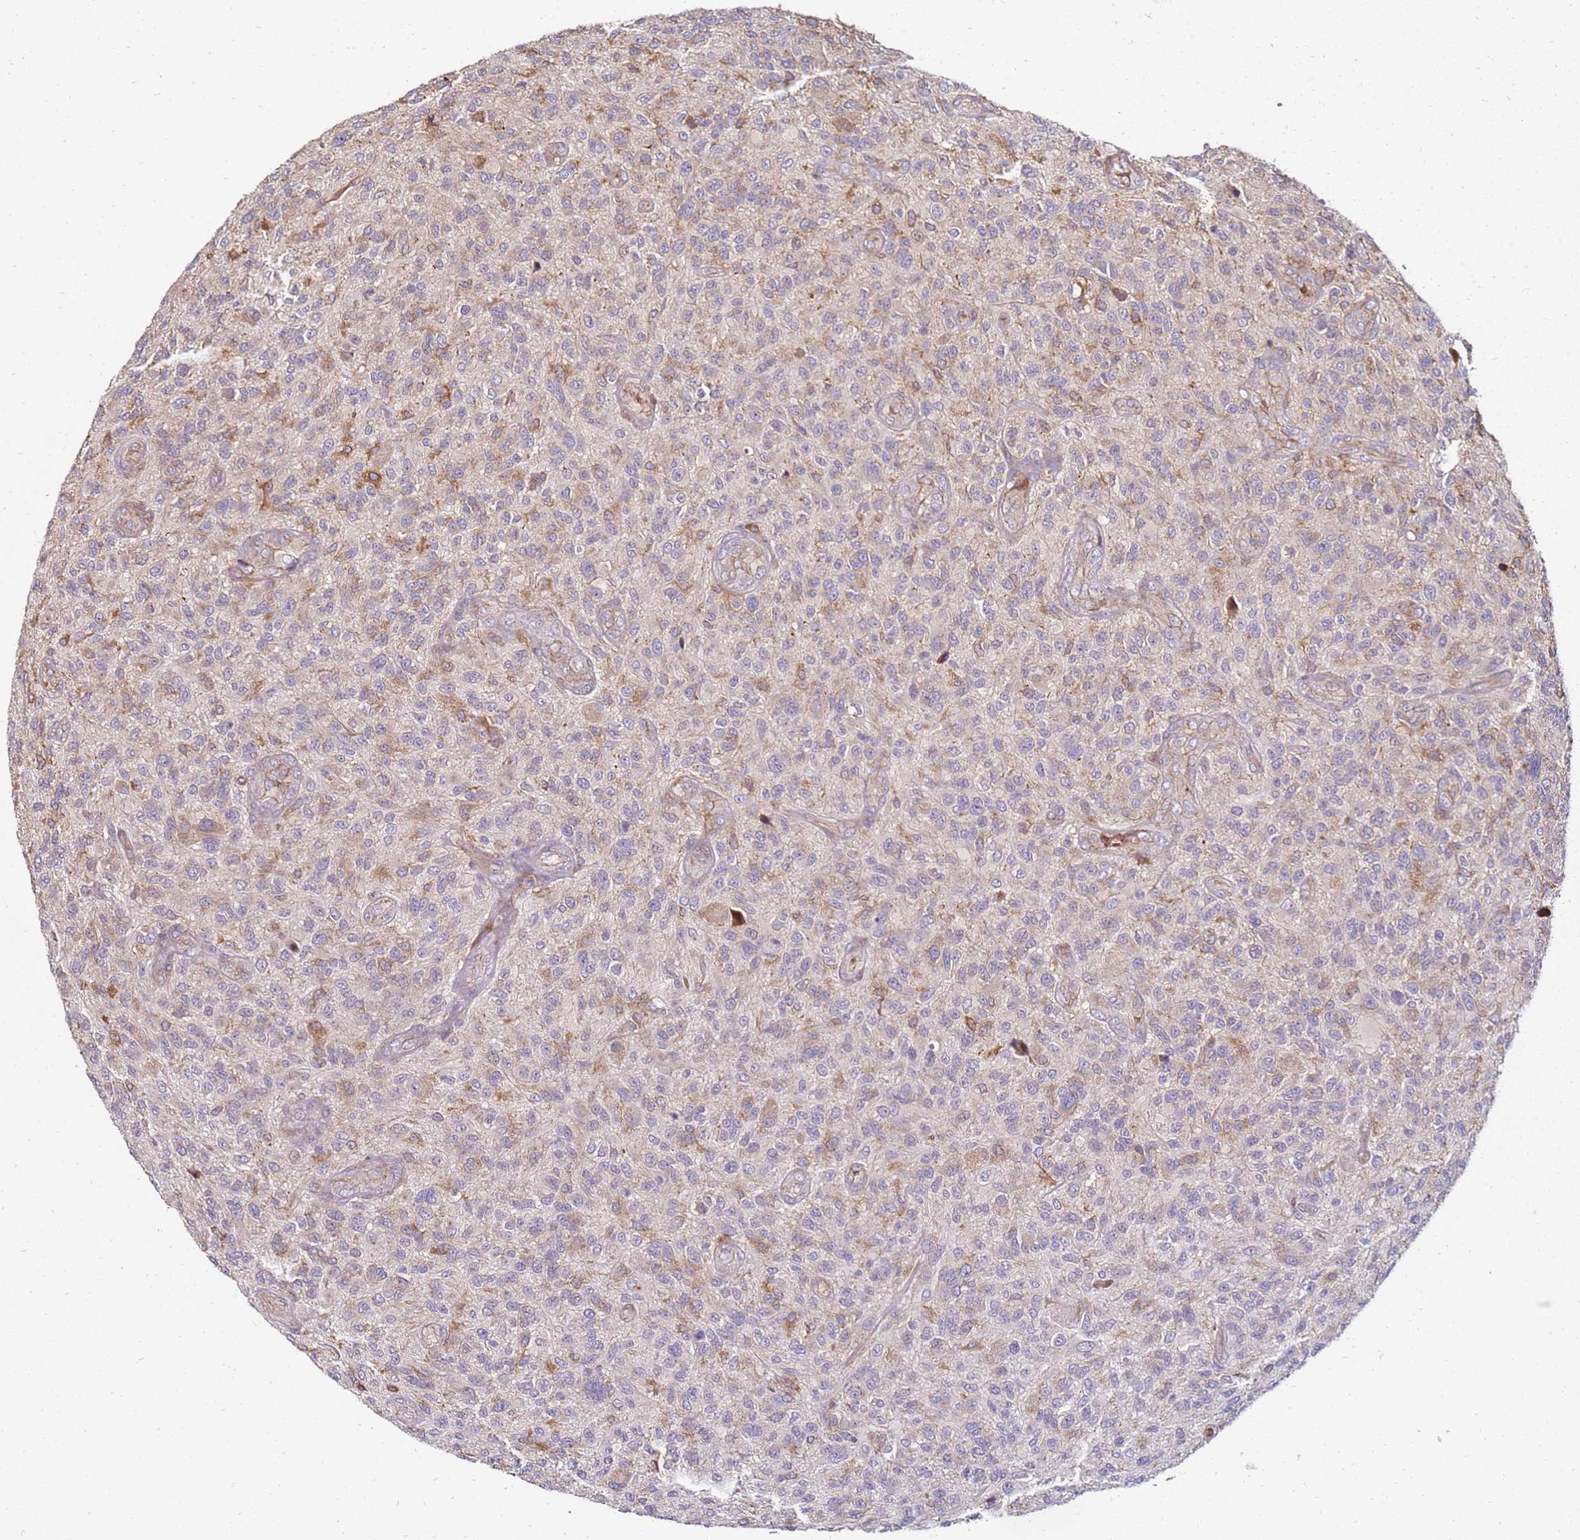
{"staining": {"intensity": "moderate", "quantity": "<25%", "location": "cytoplasmic/membranous"}, "tissue": "glioma", "cell_type": "Tumor cells", "image_type": "cancer", "snomed": [{"axis": "morphology", "description": "Glioma, malignant, High grade"}, {"axis": "topography", "description": "Brain"}], "caption": "Malignant high-grade glioma tissue shows moderate cytoplasmic/membranous positivity in about <25% of tumor cells (brown staining indicates protein expression, while blue staining denotes nuclei).", "gene": "RNF11", "patient": {"sex": "male", "age": 47}}